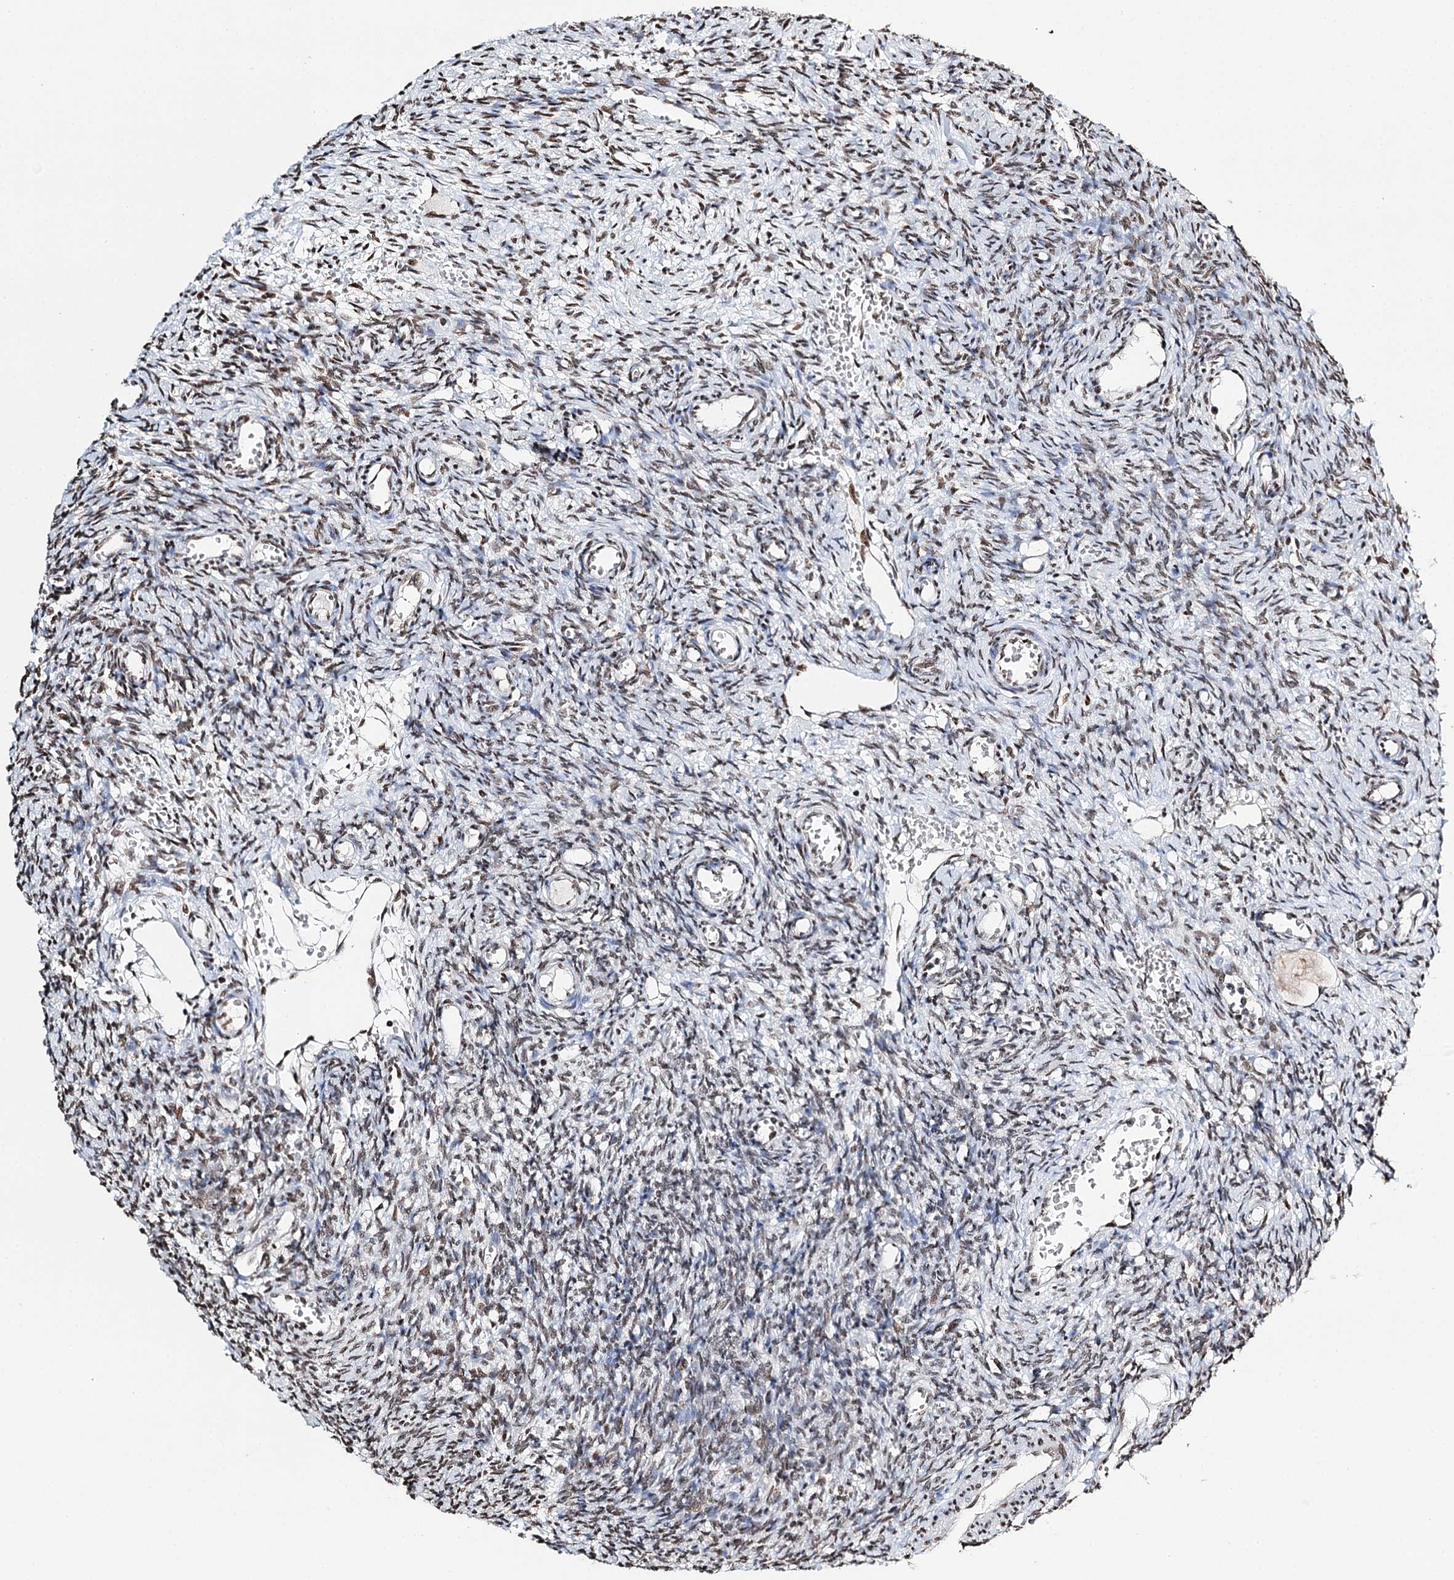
{"staining": {"intensity": "moderate", "quantity": "25%-75%", "location": "nuclear"}, "tissue": "ovary", "cell_type": "Ovarian stroma cells", "image_type": "normal", "snomed": [{"axis": "morphology", "description": "Normal tissue, NOS"}, {"axis": "topography", "description": "Ovary"}], "caption": "The micrograph displays immunohistochemical staining of normal ovary. There is moderate nuclear positivity is identified in approximately 25%-75% of ovarian stroma cells. (brown staining indicates protein expression, while blue staining denotes nuclei).", "gene": "RPS27A", "patient": {"sex": "female", "age": 39}}